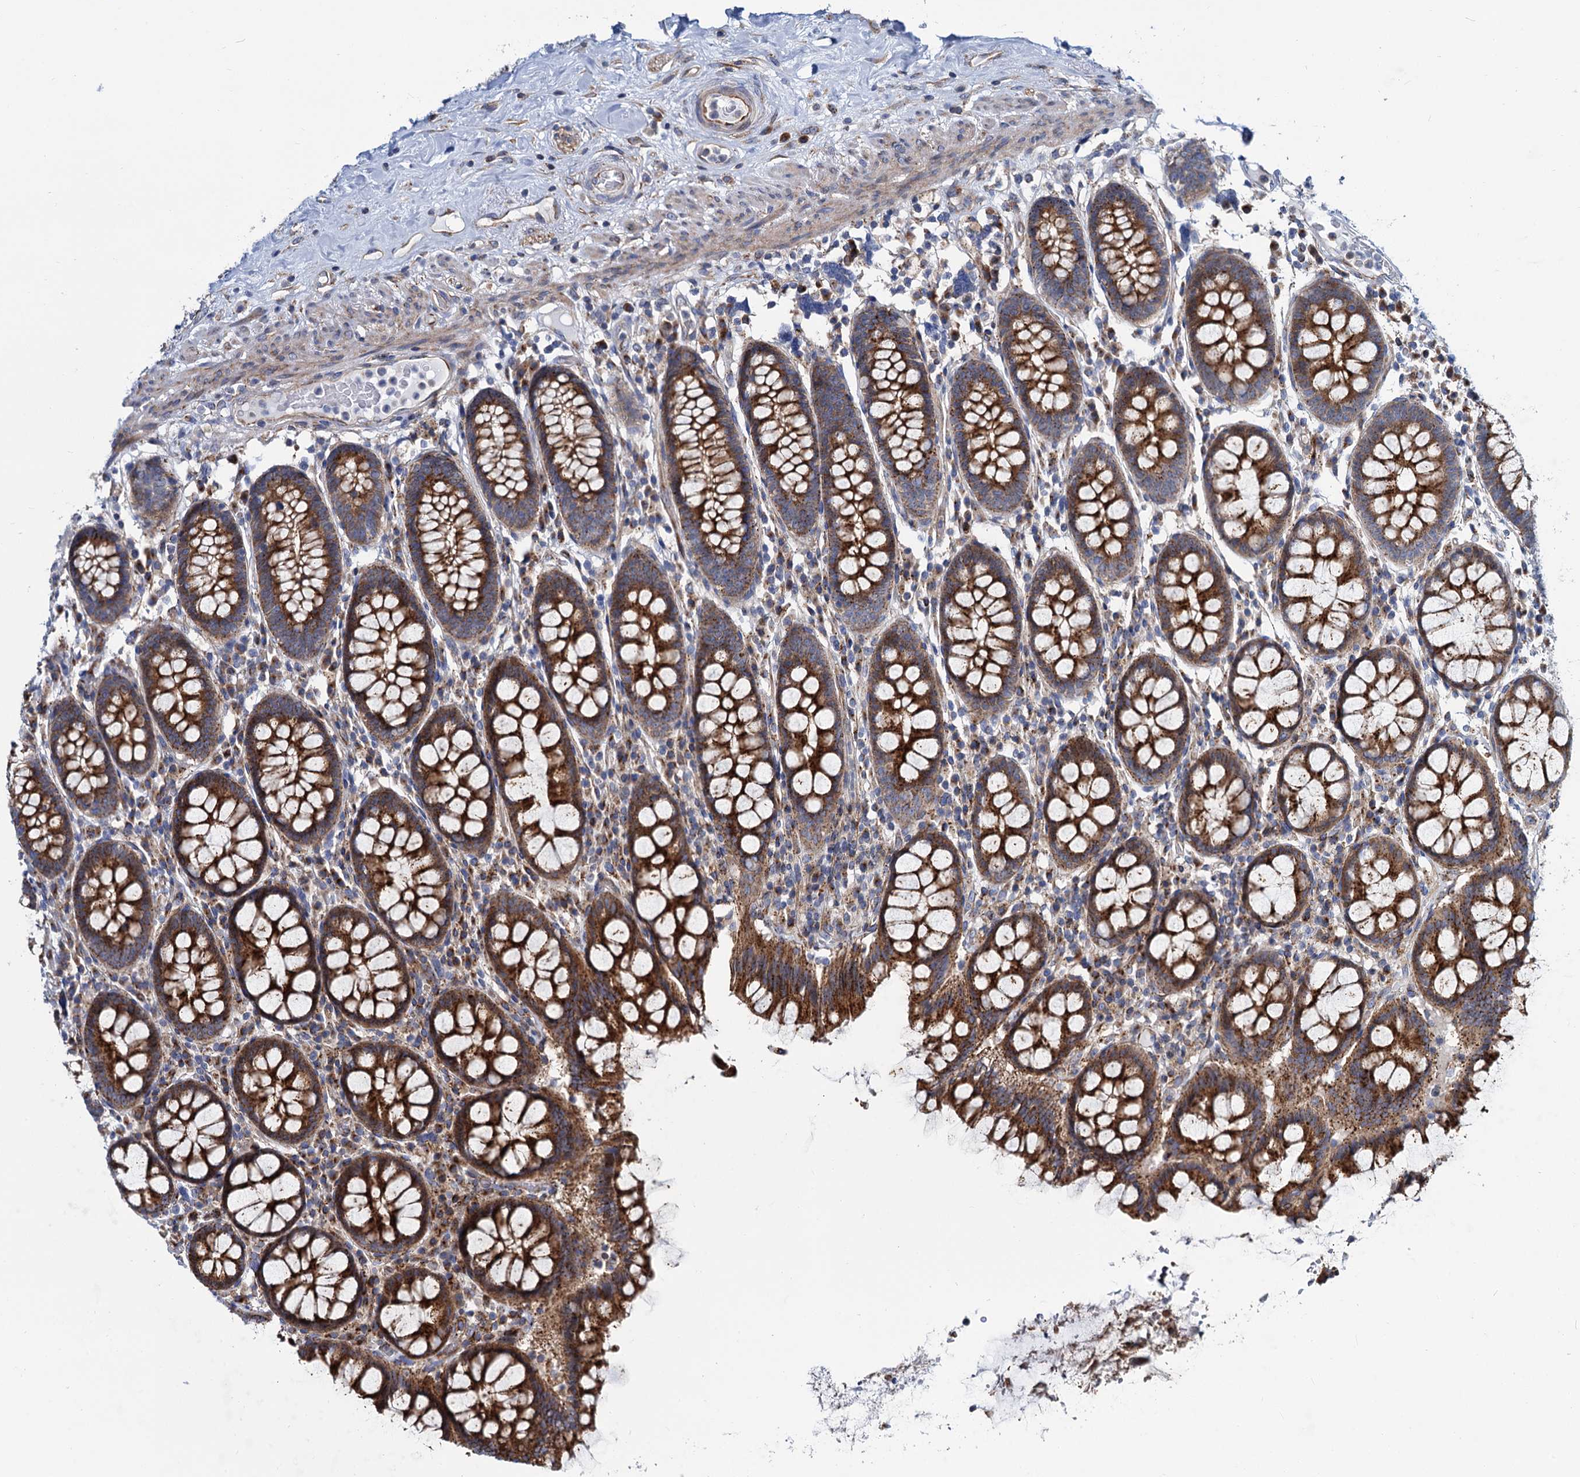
{"staining": {"intensity": "moderate", "quantity": ">75%", "location": "cytoplasmic/membranous"}, "tissue": "colon", "cell_type": "Endothelial cells", "image_type": "normal", "snomed": [{"axis": "morphology", "description": "Normal tissue, NOS"}, {"axis": "topography", "description": "Colon"}], "caption": "This histopathology image demonstrates IHC staining of normal colon, with medium moderate cytoplasmic/membranous expression in about >75% of endothelial cells.", "gene": "PSEN1", "patient": {"sex": "female", "age": 79}}